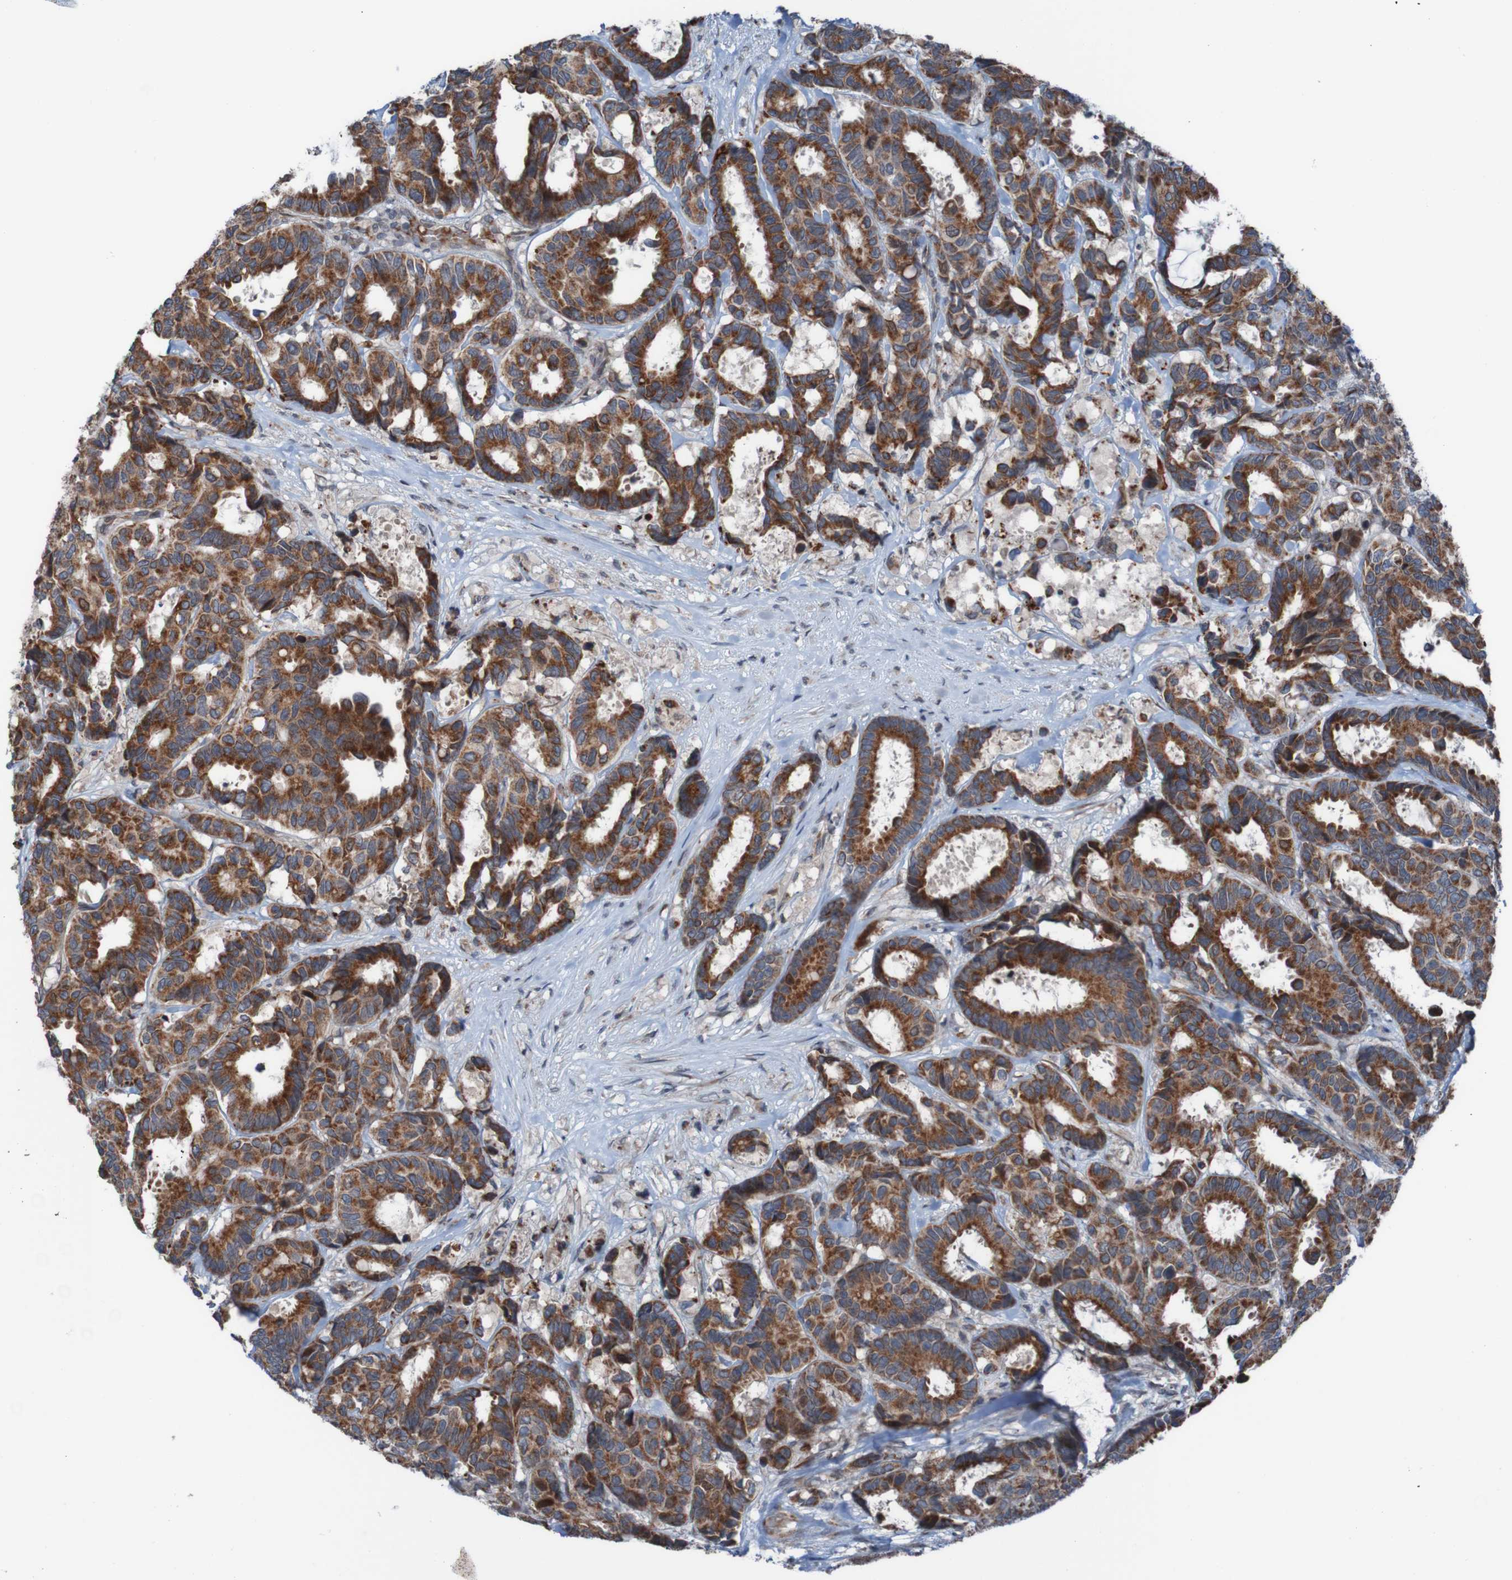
{"staining": {"intensity": "strong", "quantity": ">75%", "location": "cytoplasmic/membranous"}, "tissue": "breast cancer", "cell_type": "Tumor cells", "image_type": "cancer", "snomed": [{"axis": "morphology", "description": "Duct carcinoma"}, {"axis": "topography", "description": "Breast"}], "caption": "Tumor cells exhibit high levels of strong cytoplasmic/membranous expression in about >75% of cells in breast cancer (intraductal carcinoma). The staining is performed using DAB brown chromogen to label protein expression. The nuclei are counter-stained blue using hematoxylin.", "gene": "UNG", "patient": {"sex": "female", "age": 87}}